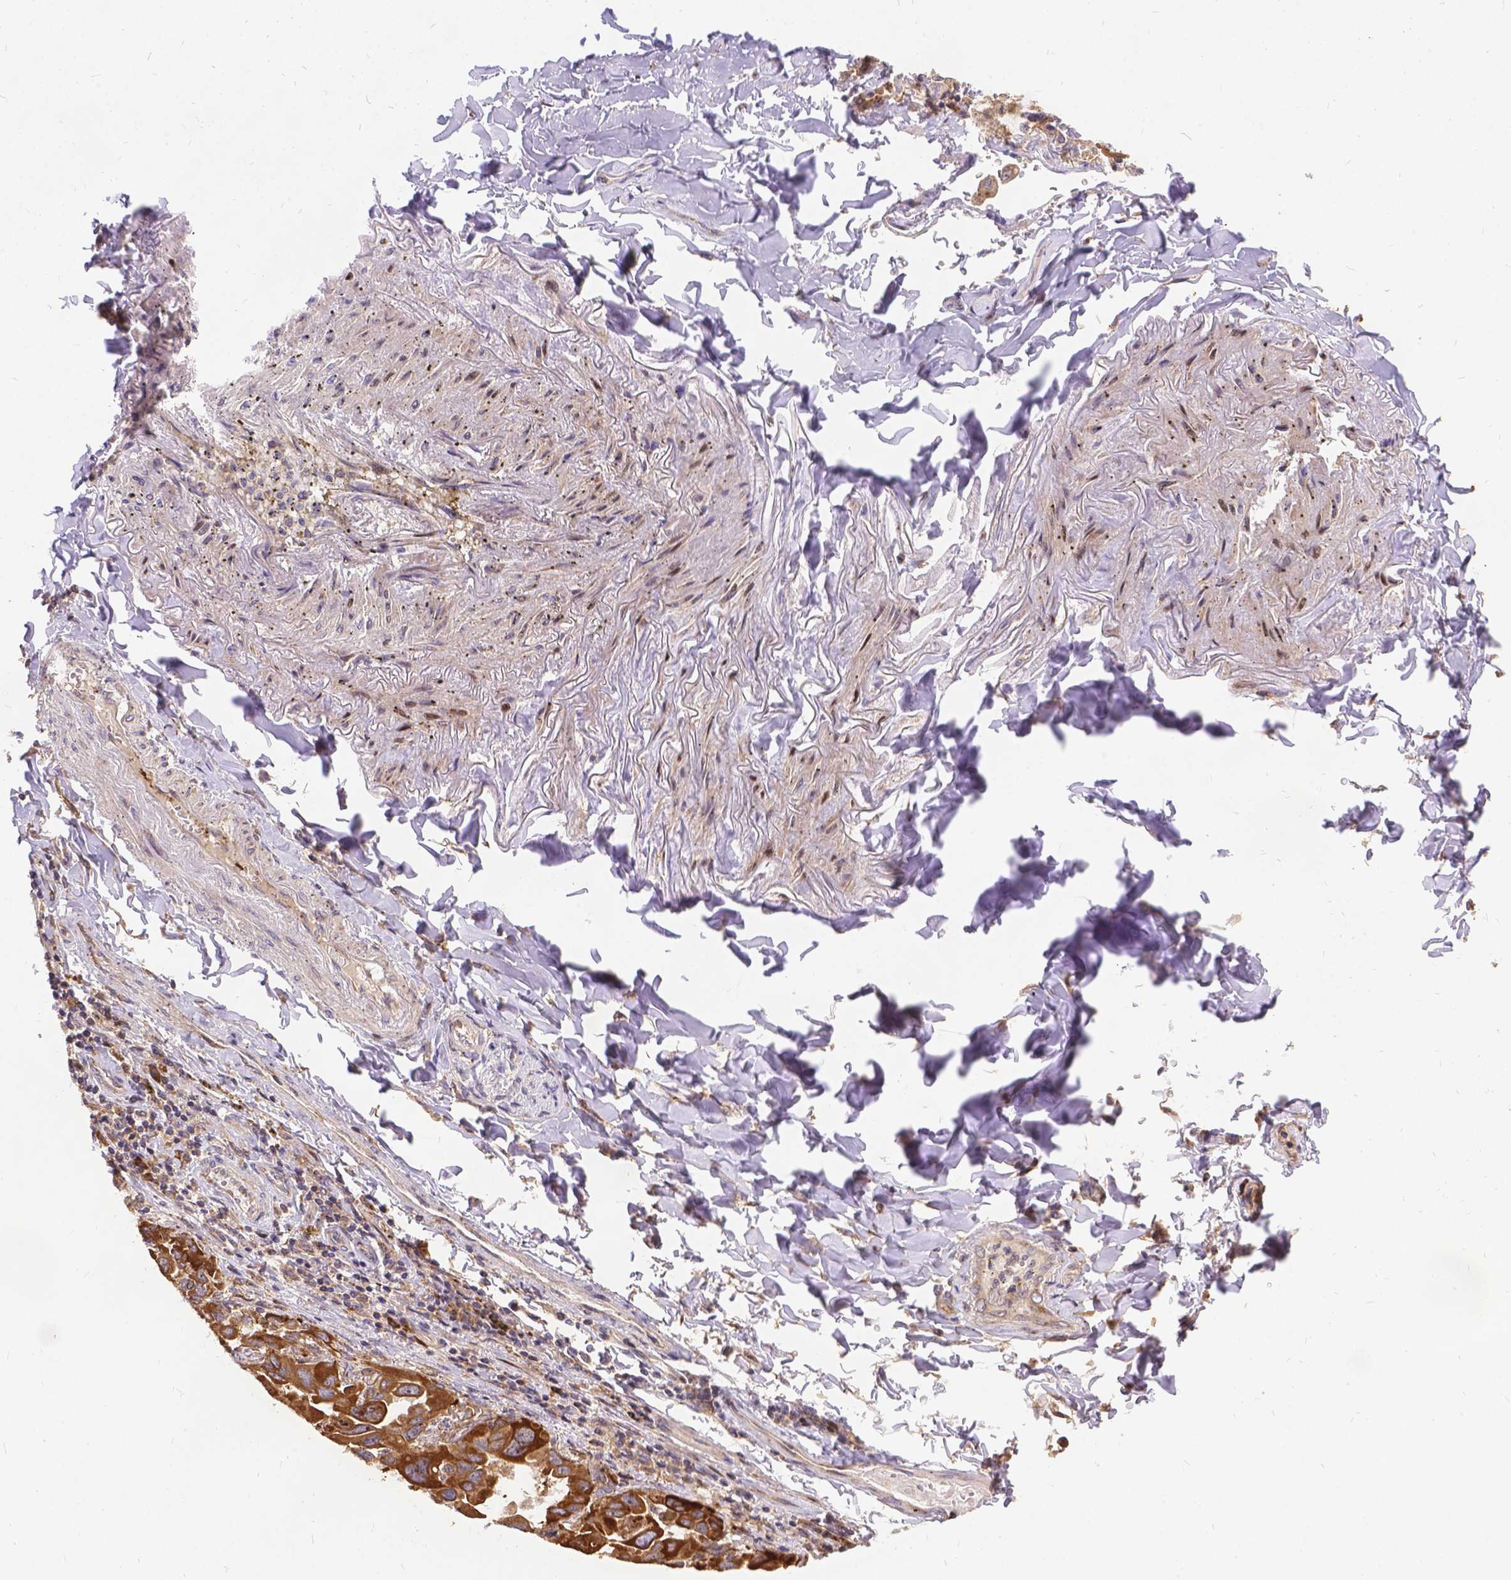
{"staining": {"intensity": "moderate", "quantity": ">75%", "location": "cytoplasmic/membranous"}, "tissue": "lung cancer", "cell_type": "Tumor cells", "image_type": "cancer", "snomed": [{"axis": "morphology", "description": "Adenocarcinoma, NOS"}, {"axis": "topography", "description": "Lung"}], "caption": "An image of adenocarcinoma (lung) stained for a protein demonstrates moderate cytoplasmic/membranous brown staining in tumor cells.", "gene": "DENND6A", "patient": {"sex": "male", "age": 64}}